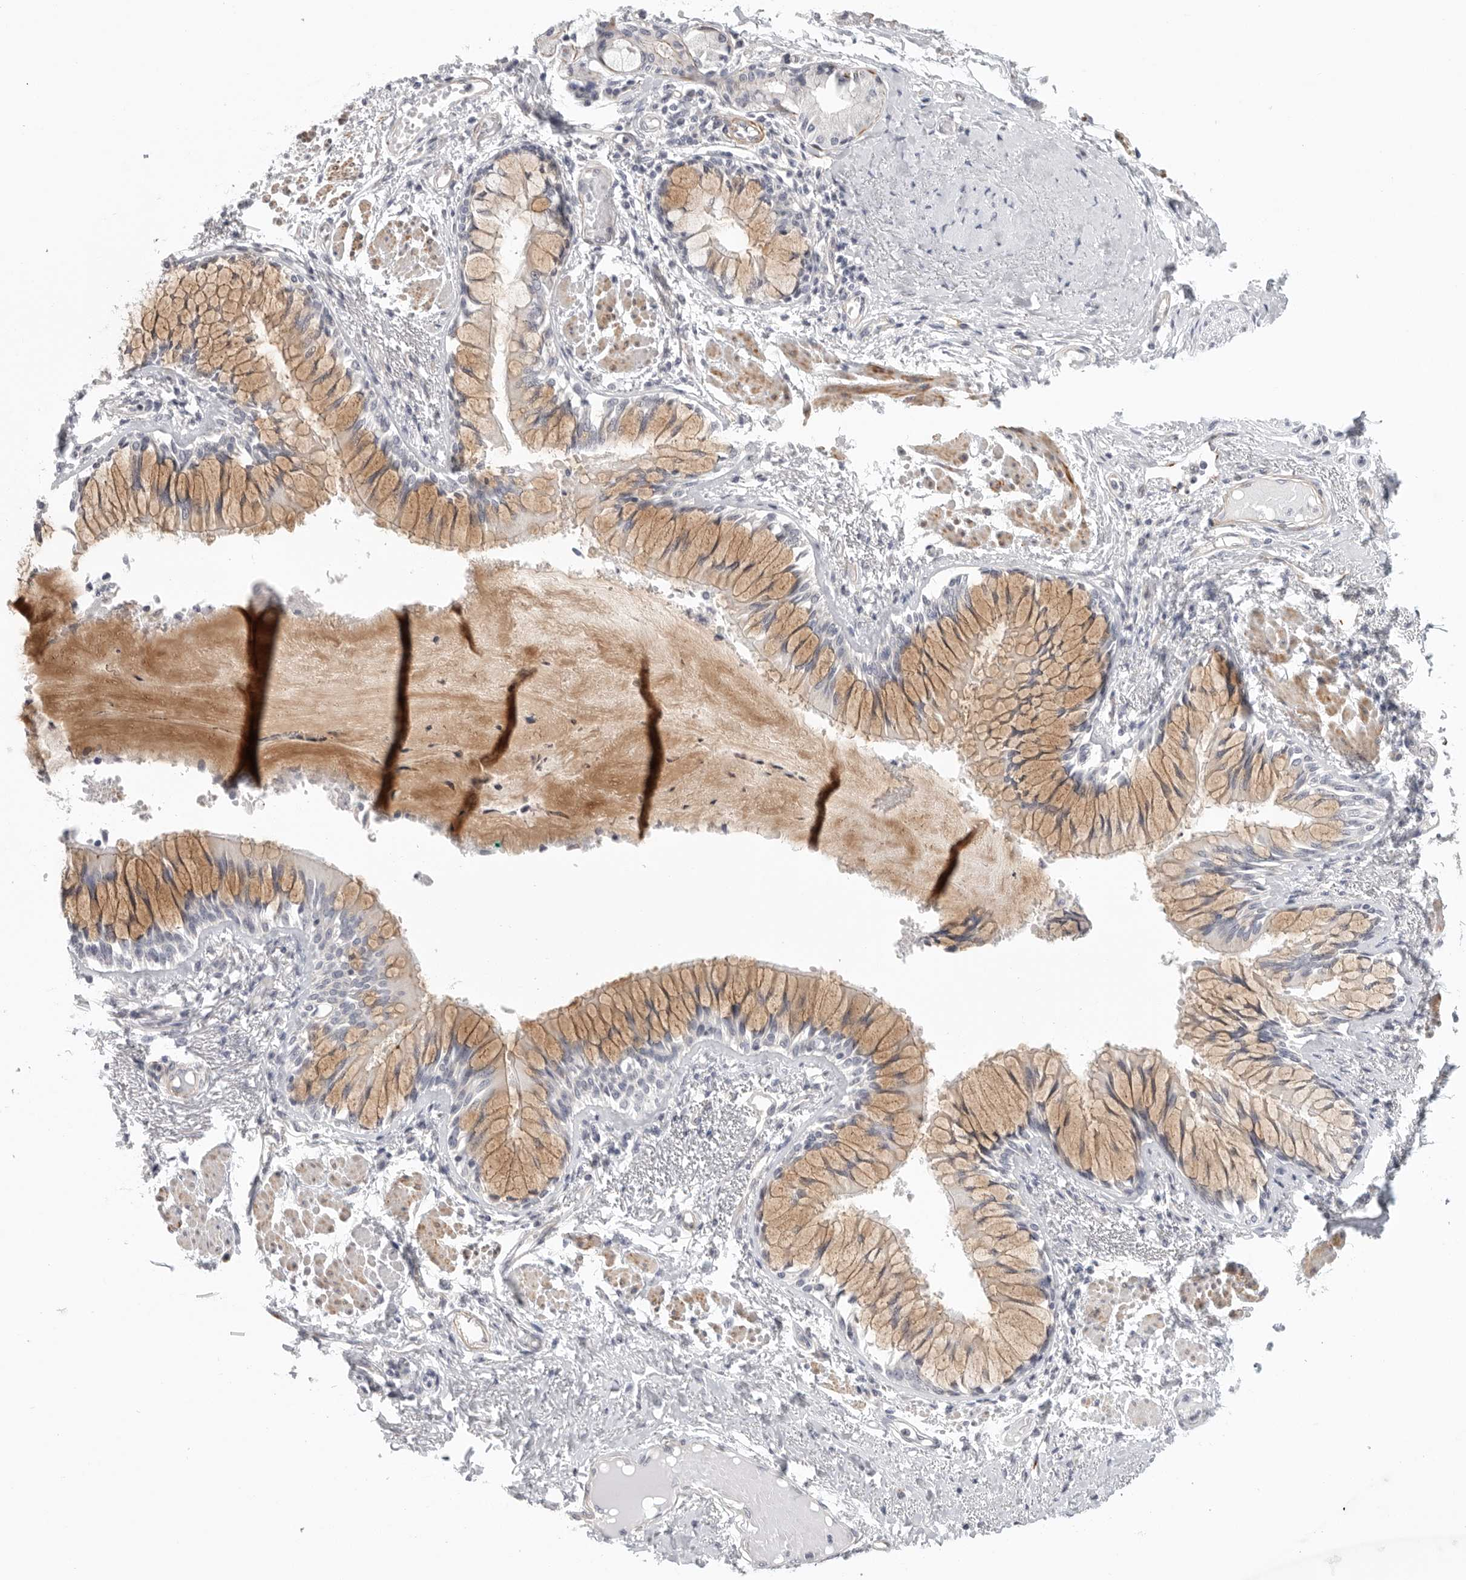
{"staining": {"intensity": "weak", "quantity": ">75%", "location": "cytoplasmic/membranous"}, "tissue": "bronchus", "cell_type": "Respiratory epithelial cells", "image_type": "normal", "snomed": [{"axis": "morphology", "description": "Normal tissue, NOS"}, {"axis": "topography", "description": "Cartilage tissue"}, {"axis": "topography", "description": "Bronchus"}, {"axis": "topography", "description": "Lung"}], "caption": "Human bronchus stained for a protein (brown) shows weak cytoplasmic/membranous positive positivity in approximately >75% of respiratory epithelial cells.", "gene": "STAB2", "patient": {"sex": "male", "age": 64}}